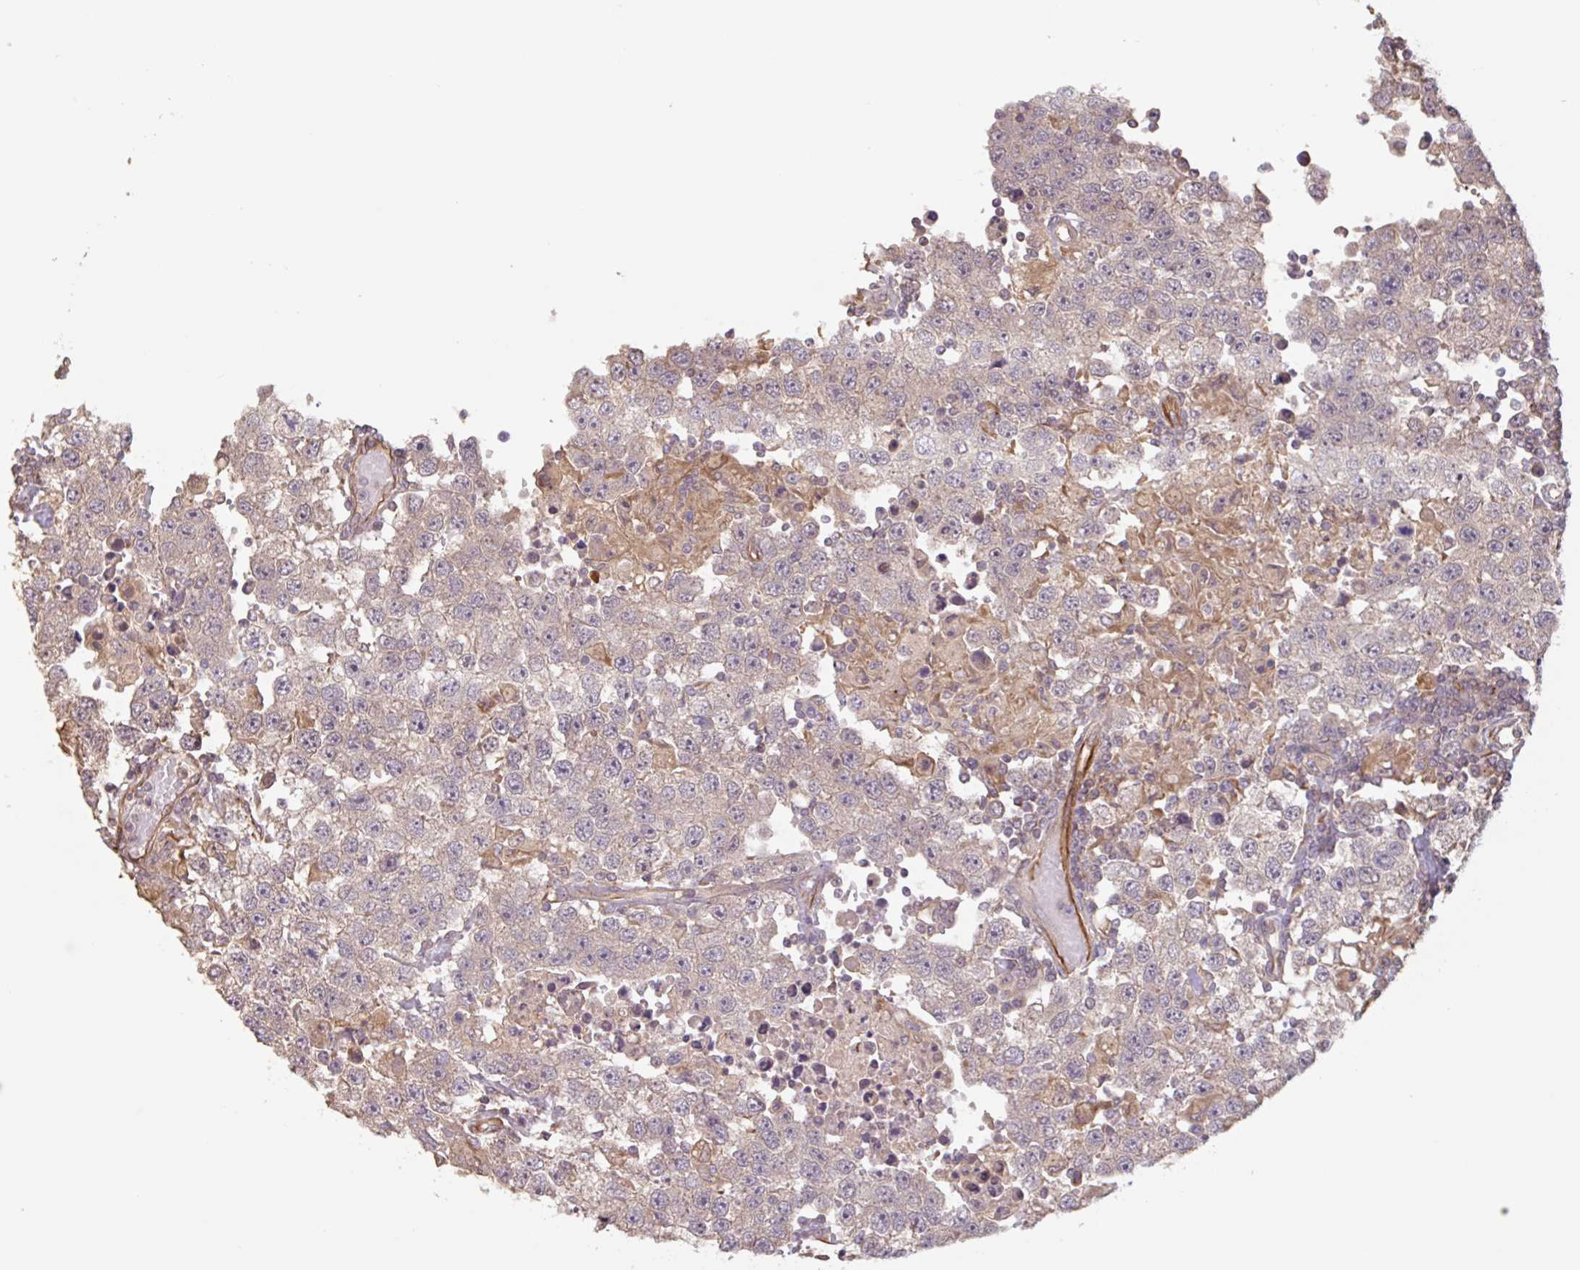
{"staining": {"intensity": "weak", "quantity": "<25%", "location": "cytoplasmic/membranous"}, "tissue": "testis cancer", "cell_type": "Tumor cells", "image_type": "cancer", "snomed": [{"axis": "morphology", "description": "Carcinoma, Embryonal, NOS"}, {"axis": "topography", "description": "Testis"}], "caption": "Immunohistochemical staining of human testis embryonal carcinoma shows no significant positivity in tumor cells.", "gene": "ZNF790", "patient": {"sex": "male", "age": 83}}